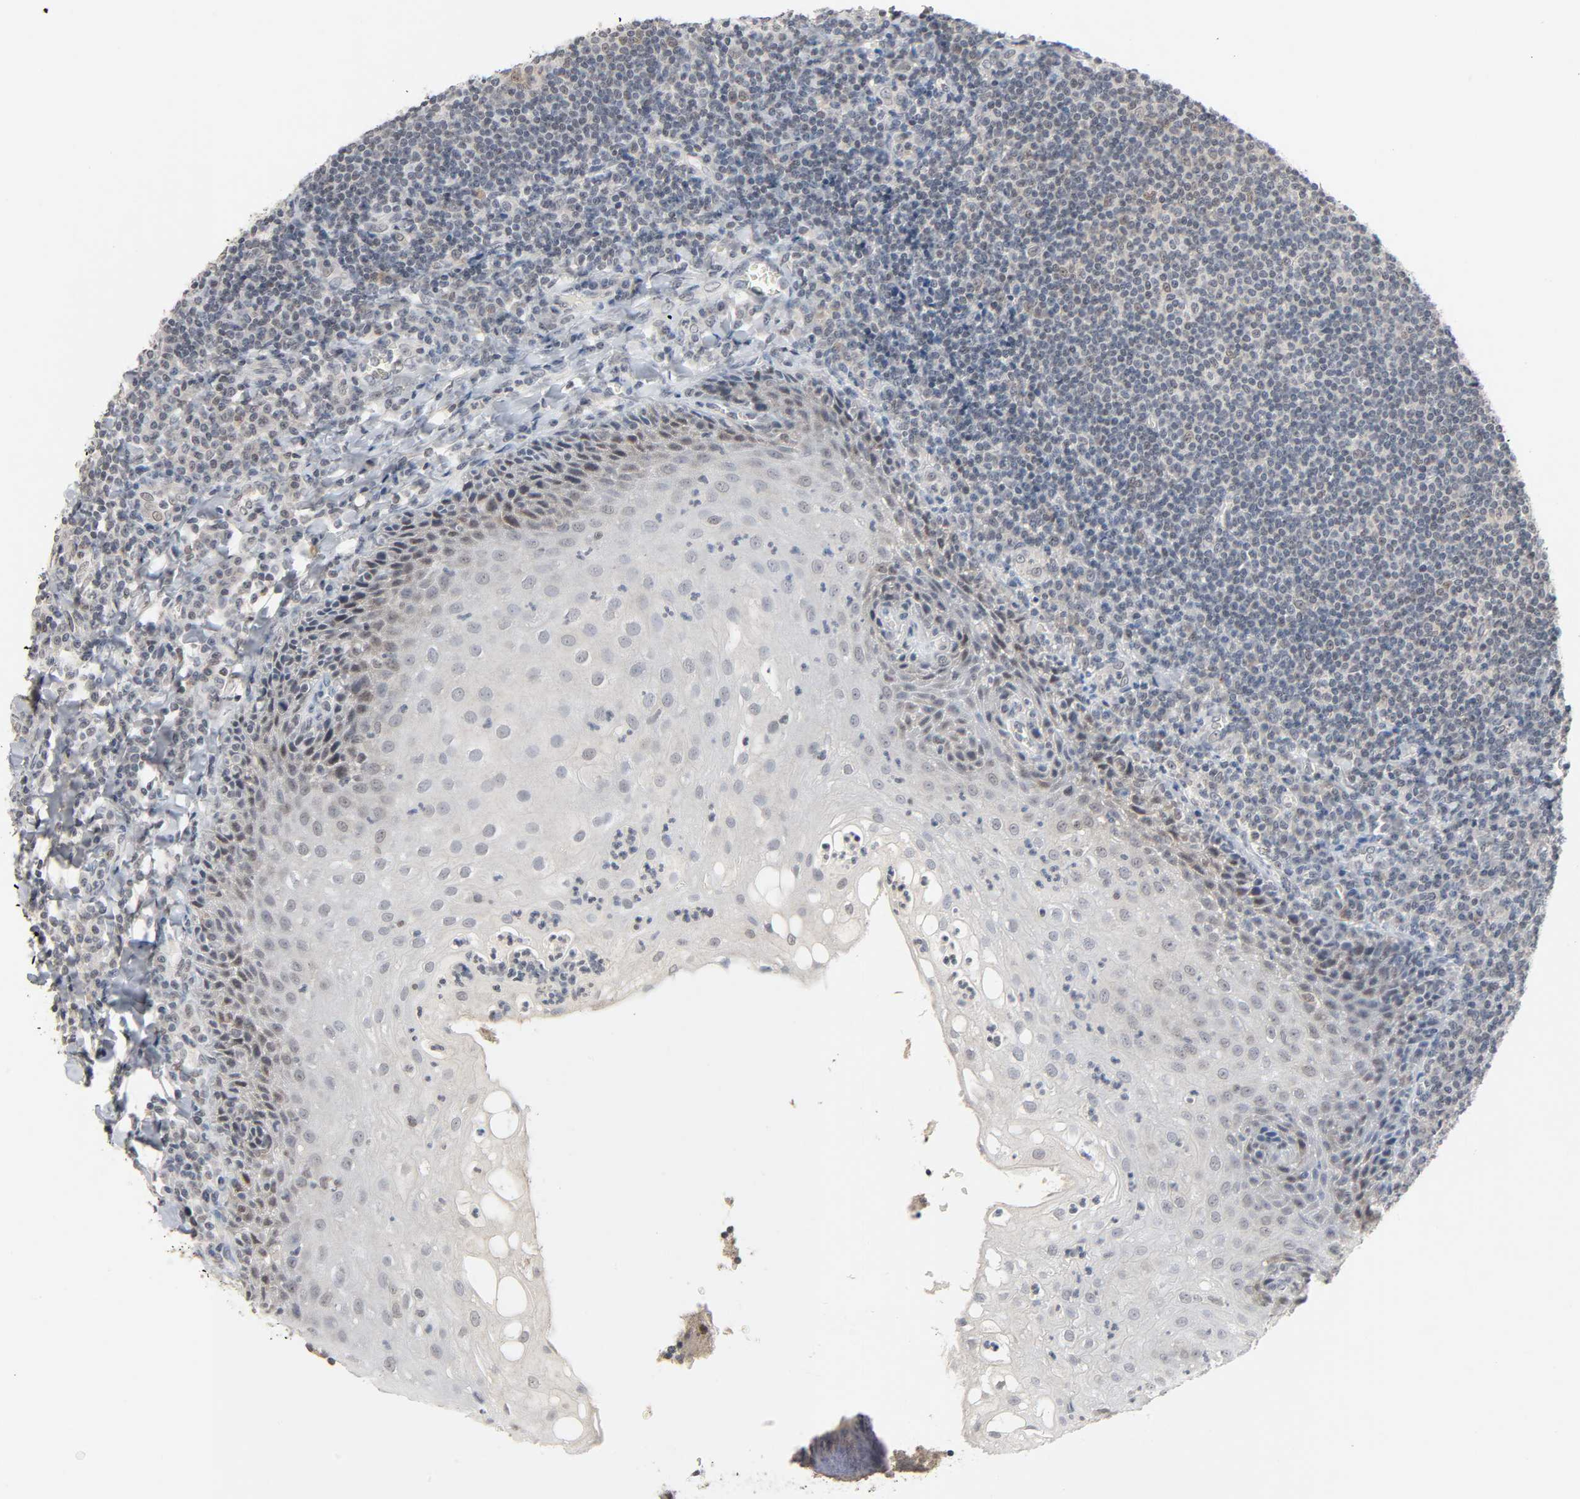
{"staining": {"intensity": "weak", "quantity": "<25%", "location": "nuclear"}, "tissue": "tonsil", "cell_type": "Germinal center cells", "image_type": "normal", "snomed": [{"axis": "morphology", "description": "Normal tissue, NOS"}, {"axis": "topography", "description": "Tonsil"}], "caption": "Germinal center cells show no significant expression in unremarkable tonsil.", "gene": "MAPKAPK5", "patient": {"sex": "male", "age": 31}}